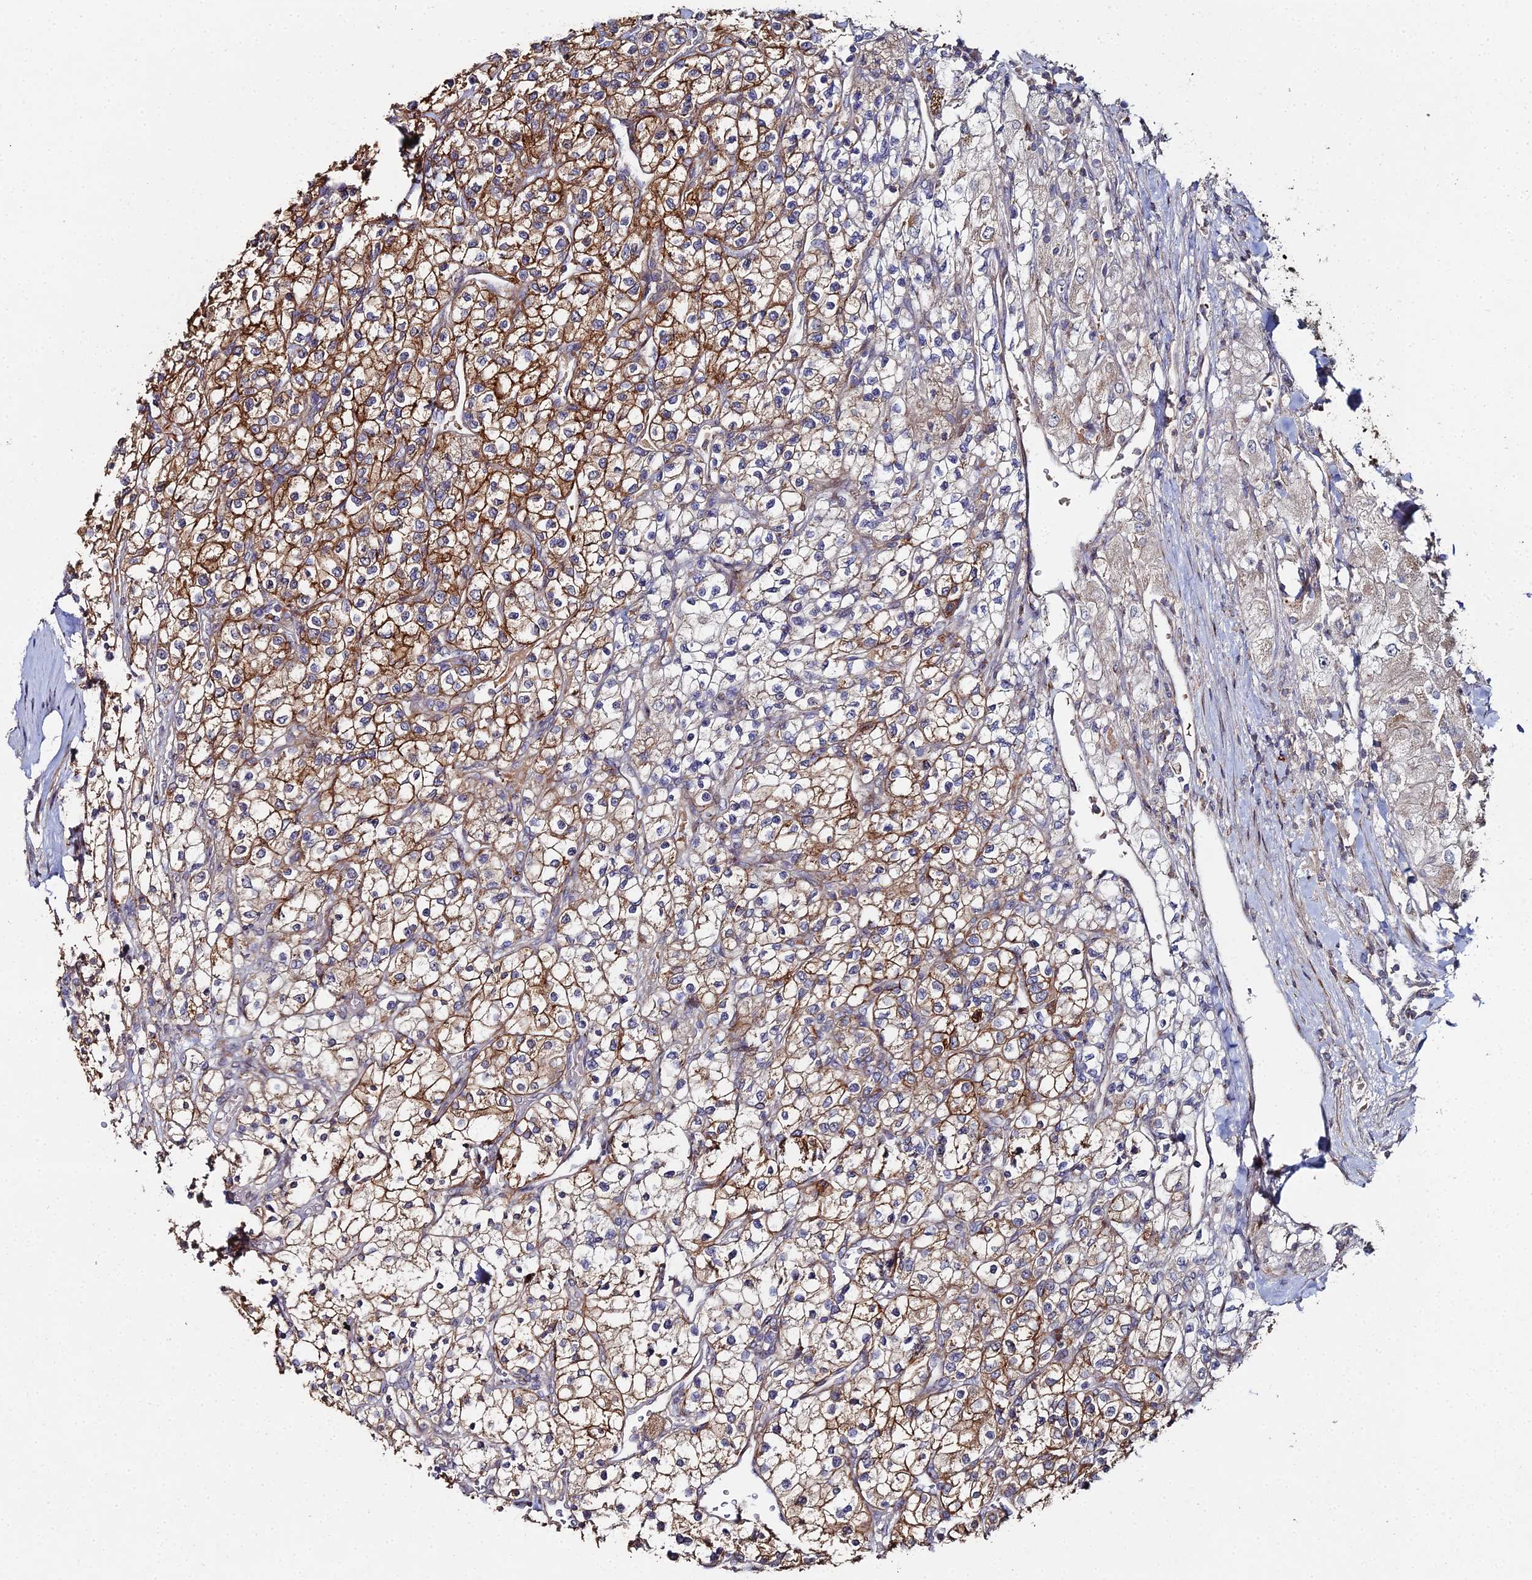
{"staining": {"intensity": "moderate", "quantity": ">75%", "location": "cytoplasmic/membranous"}, "tissue": "renal cancer", "cell_type": "Tumor cells", "image_type": "cancer", "snomed": [{"axis": "morphology", "description": "Adenocarcinoma, NOS"}, {"axis": "topography", "description": "Kidney"}], "caption": "A histopathology image of renal cancer stained for a protein displays moderate cytoplasmic/membranous brown staining in tumor cells.", "gene": "SGMS1", "patient": {"sex": "male", "age": 80}}